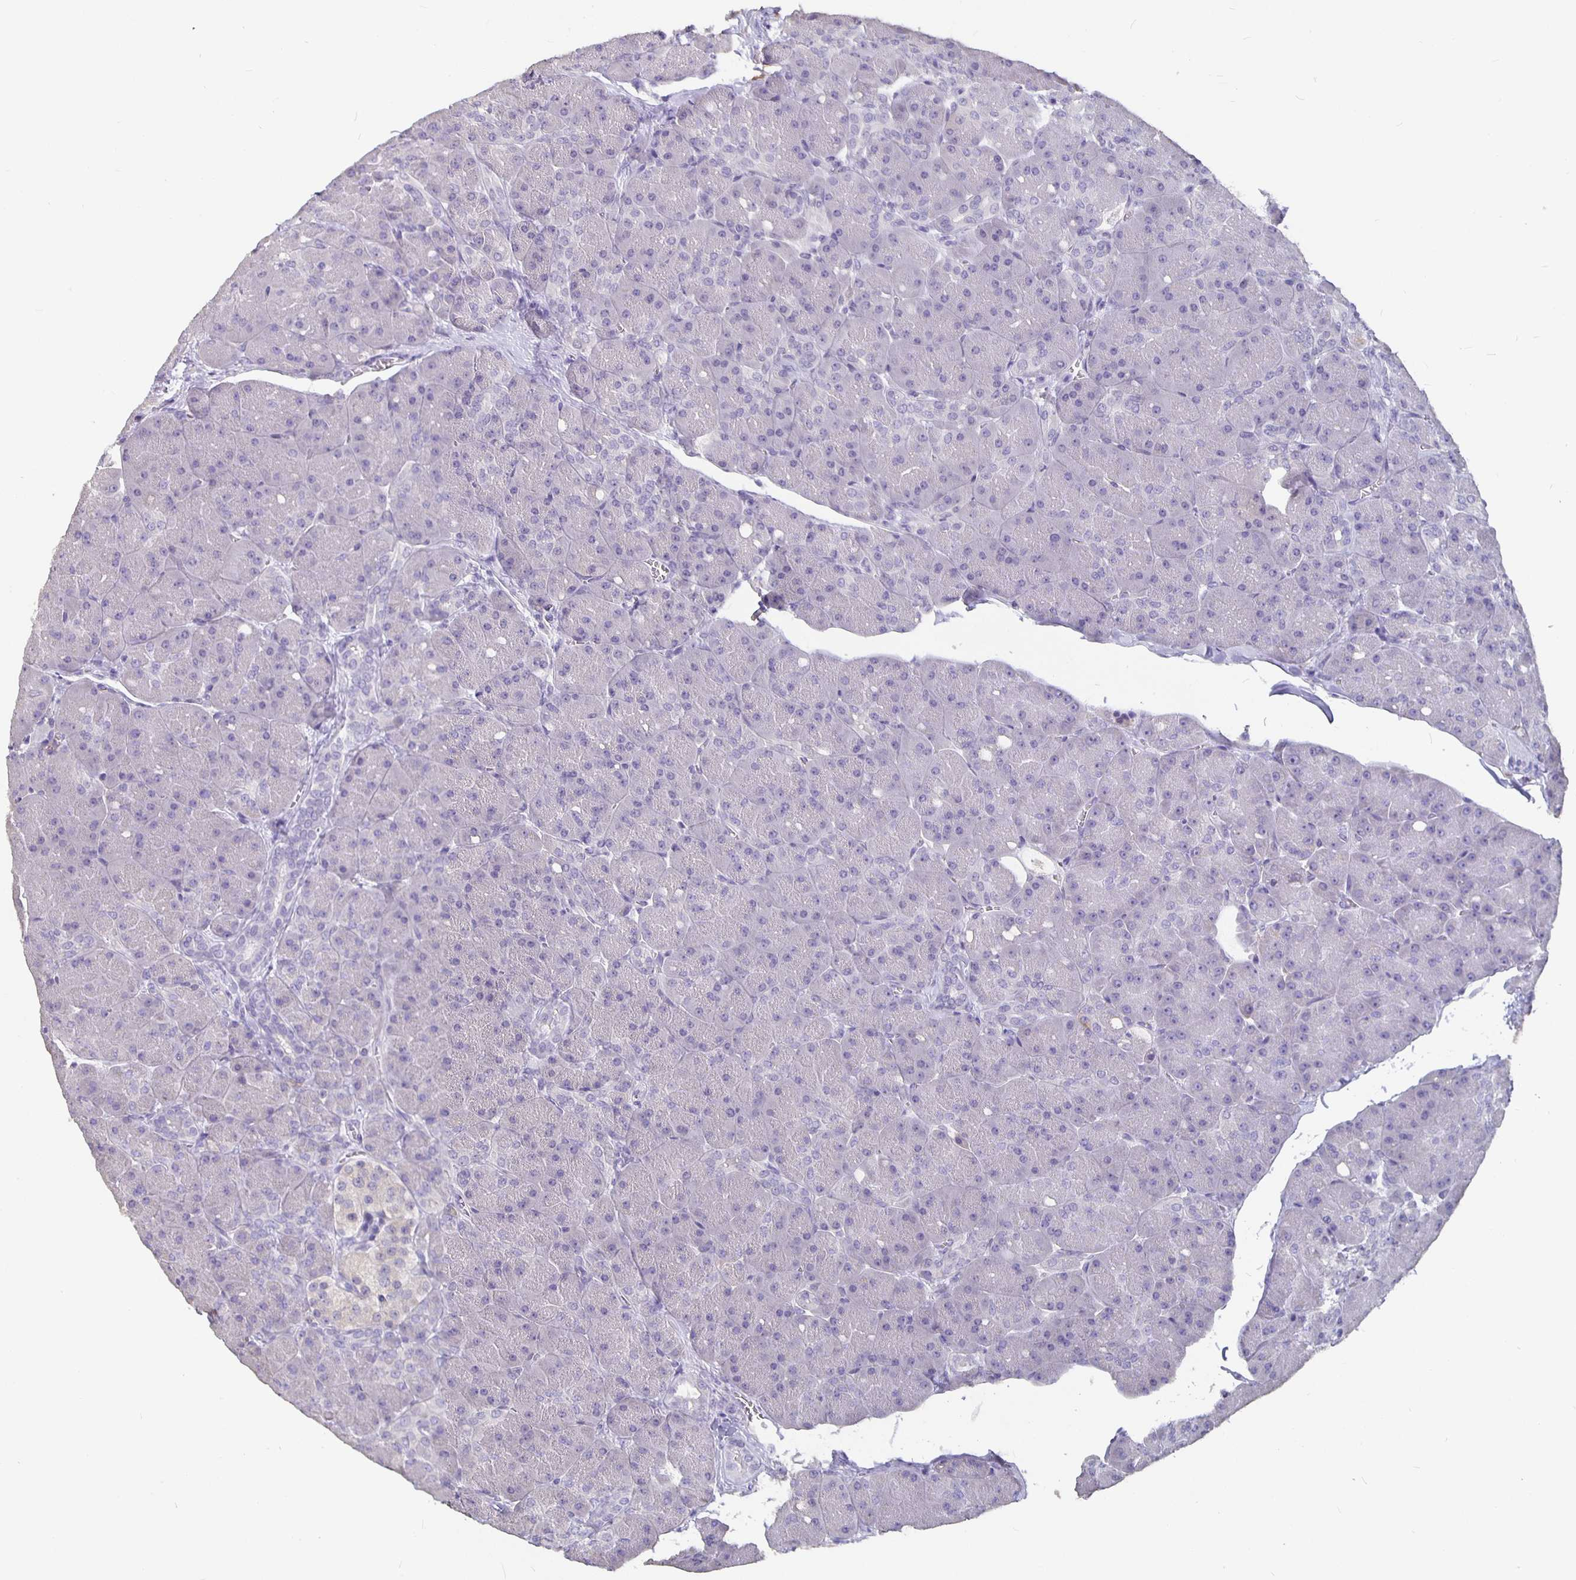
{"staining": {"intensity": "negative", "quantity": "none", "location": "none"}, "tissue": "pancreas", "cell_type": "Exocrine glandular cells", "image_type": "normal", "snomed": [{"axis": "morphology", "description": "Normal tissue, NOS"}, {"axis": "topography", "description": "Pancreas"}], "caption": "Exocrine glandular cells are negative for protein expression in normal human pancreas. (DAB IHC, high magnification).", "gene": "GPX4", "patient": {"sex": "male", "age": 55}}